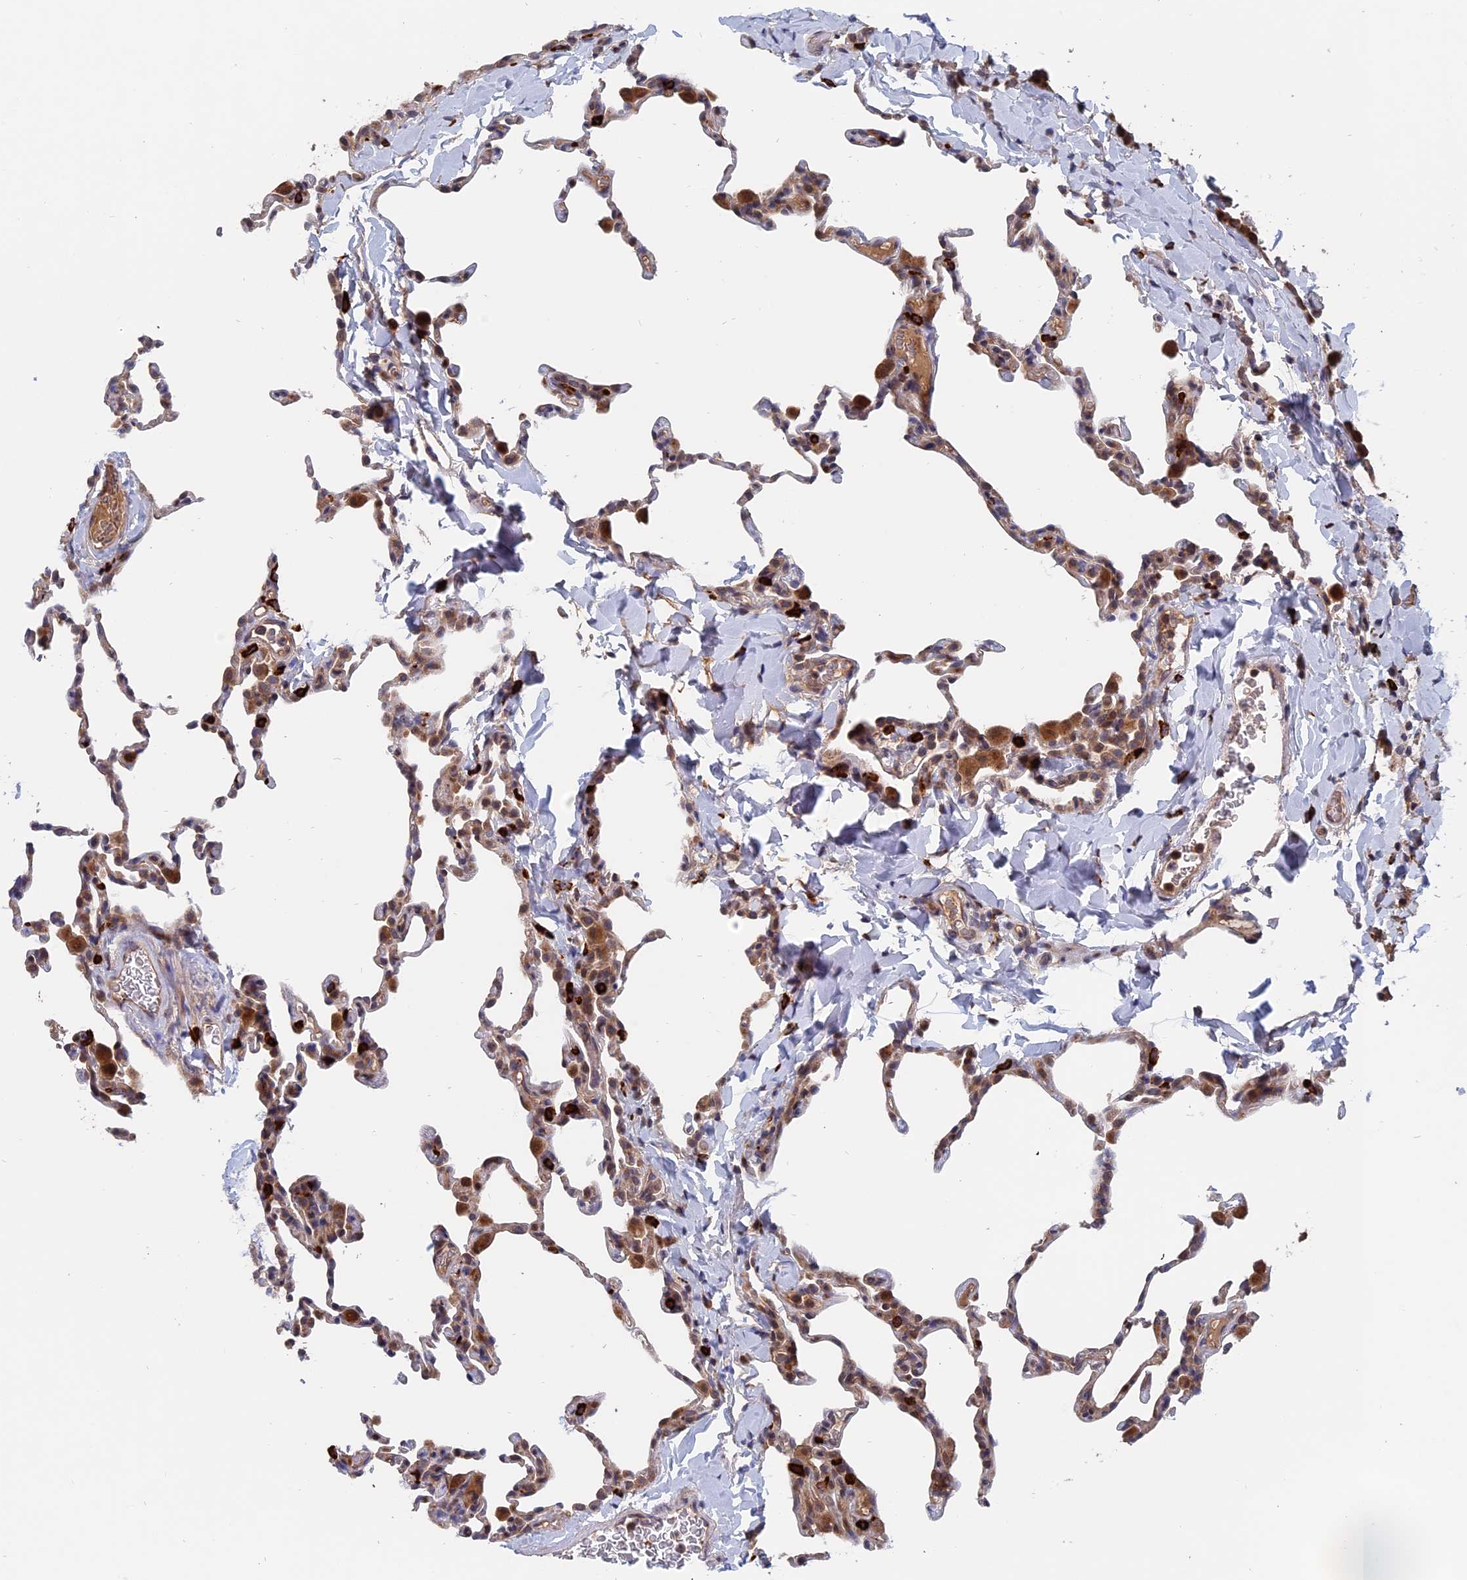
{"staining": {"intensity": "weak", "quantity": "25%-75%", "location": "cytoplasmic/membranous"}, "tissue": "lung", "cell_type": "Alveolar cells", "image_type": "normal", "snomed": [{"axis": "morphology", "description": "Normal tissue, NOS"}, {"axis": "topography", "description": "Lung"}], "caption": "Immunohistochemistry staining of unremarkable lung, which shows low levels of weak cytoplasmic/membranous positivity in approximately 25%-75% of alveolar cells indicating weak cytoplasmic/membranous protein positivity. The staining was performed using DAB (3,3'-diaminobenzidine) (brown) for protein detection and nuclei were counterstained in hematoxylin (blue).", "gene": "TRAPPC2L", "patient": {"sex": "male", "age": 20}}